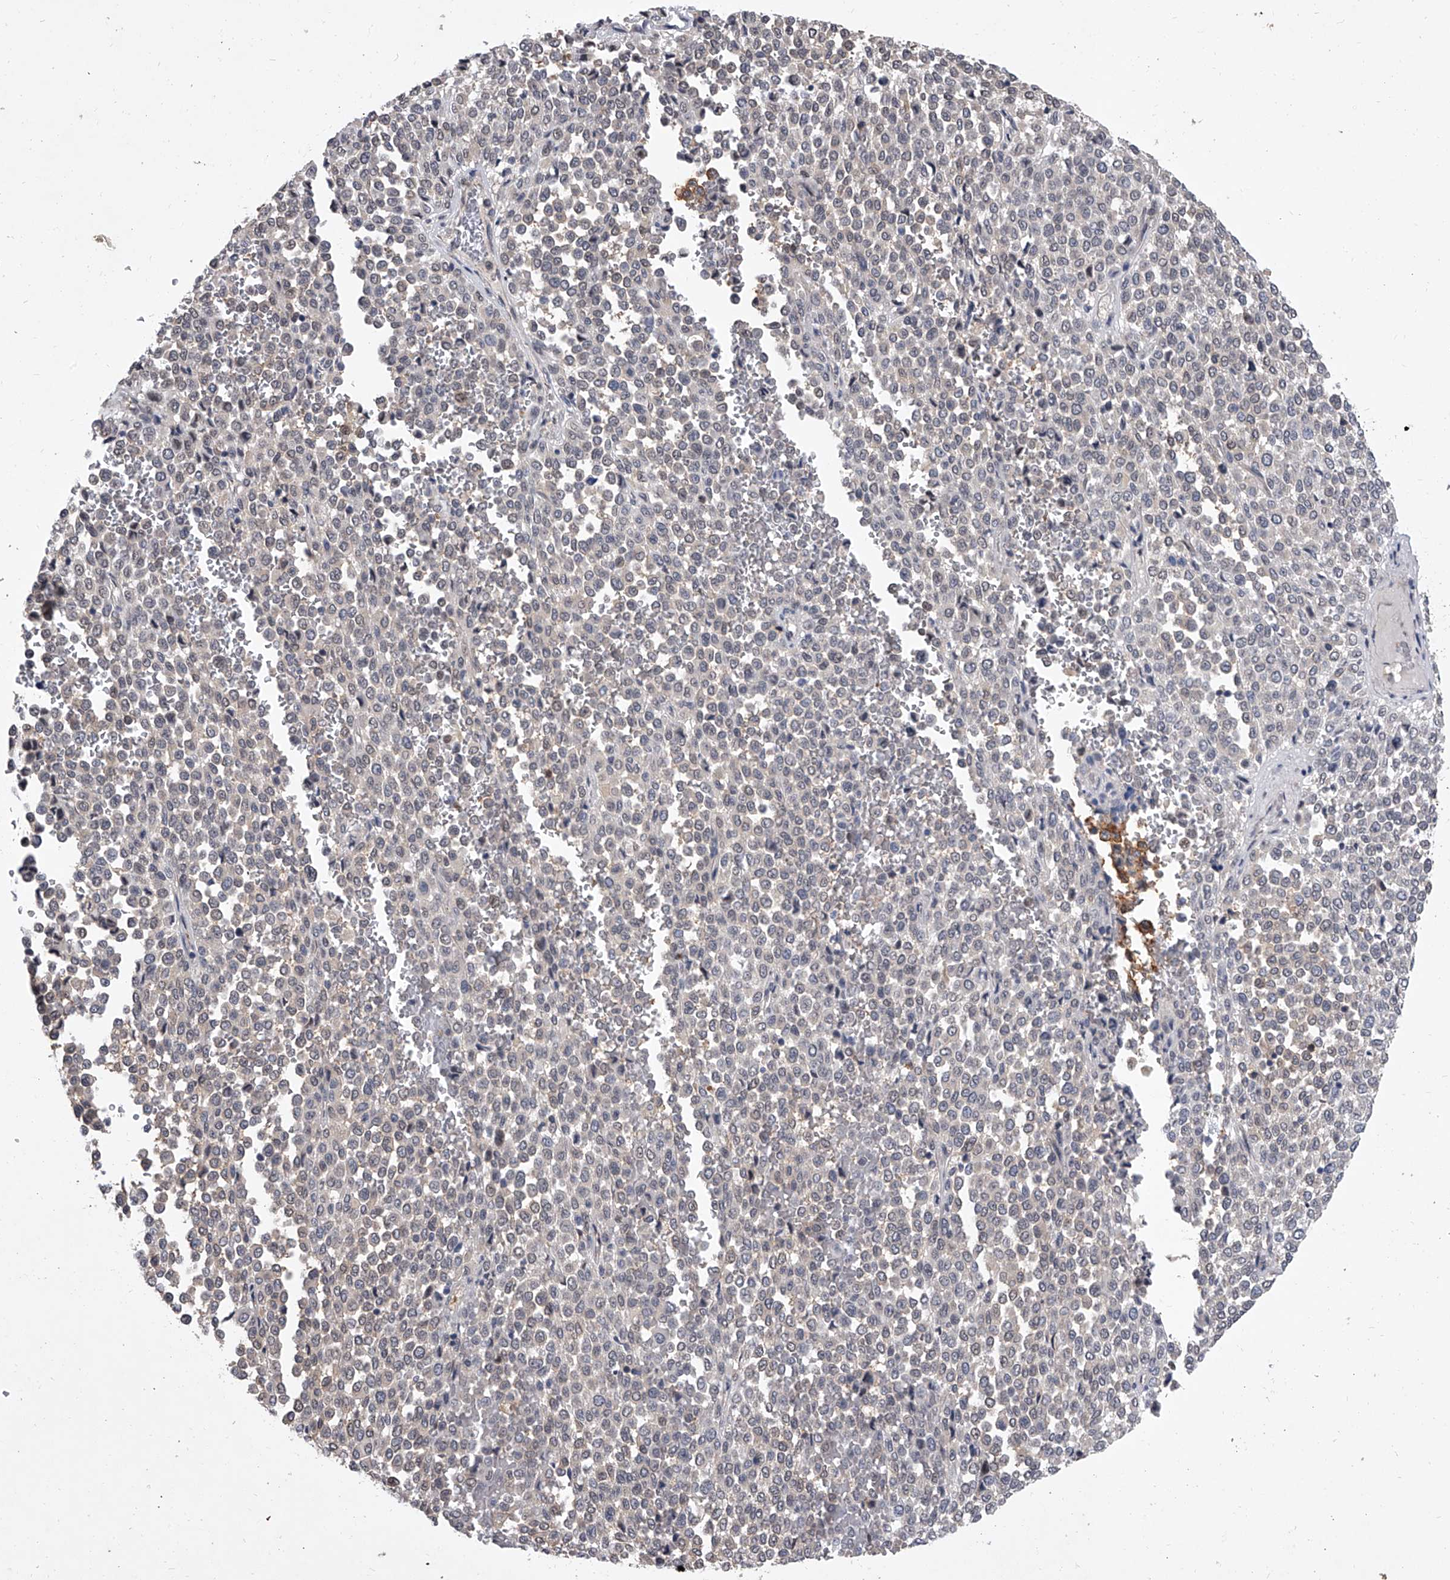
{"staining": {"intensity": "weak", "quantity": "<25%", "location": "cytoplasmic/membranous"}, "tissue": "melanoma", "cell_type": "Tumor cells", "image_type": "cancer", "snomed": [{"axis": "morphology", "description": "Malignant melanoma, Metastatic site"}, {"axis": "topography", "description": "Pancreas"}], "caption": "This image is of malignant melanoma (metastatic site) stained with immunohistochemistry to label a protein in brown with the nuclei are counter-stained blue. There is no staining in tumor cells.", "gene": "BHLHE23", "patient": {"sex": "female", "age": 30}}